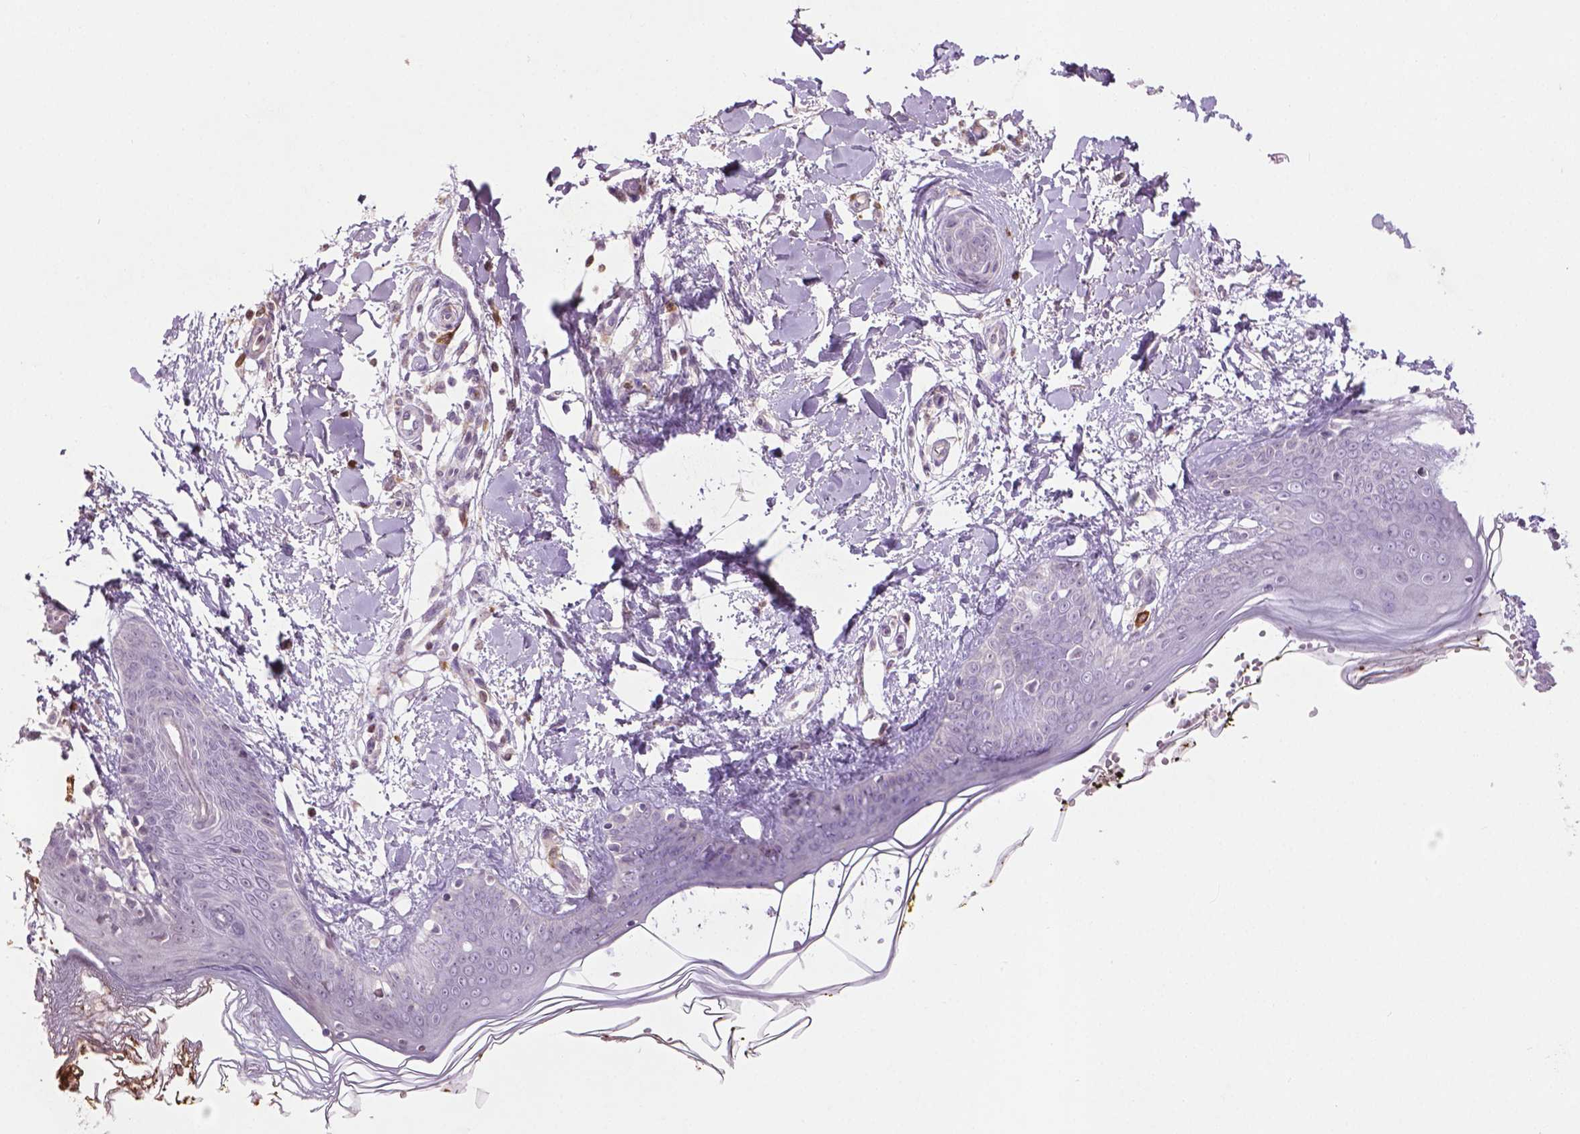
{"staining": {"intensity": "negative", "quantity": "none", "location": "none"}, "tissue": "skin", "cell_type": "Fibroblasts", "image_type": "normal", "snomed": [{"axis": "morphology", "description": "Normal tissue, NOS"}, {"axis": "topography", "description": "Skin"}], "caption": "Unremarkable skin was stained to show a protein in brown. There is no significant positivity in fibroblasts. Nuclei are stained in blue.", "gene": "NTNG2", "patient": {"sex": "female", "age": 34}}